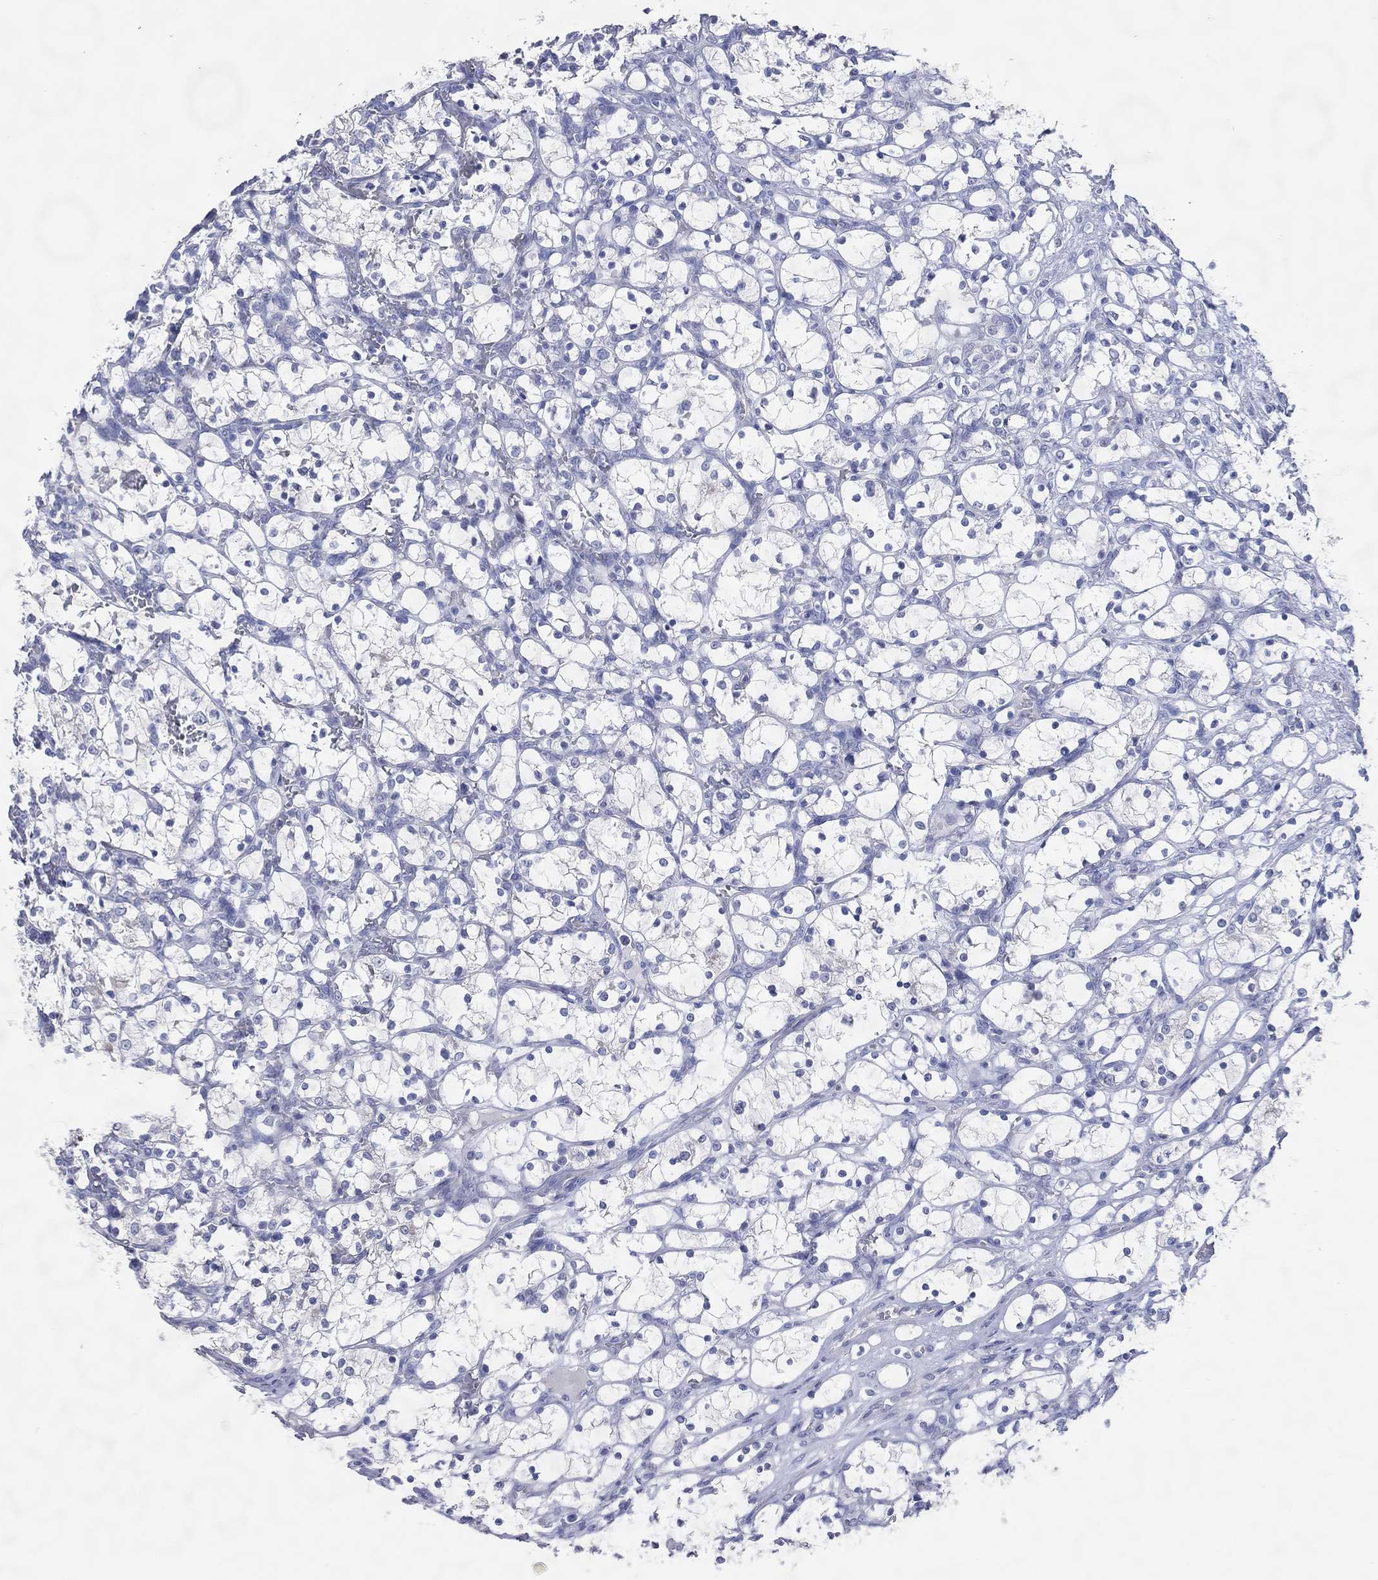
{"staining": {"intensity": "negative", "quantity": "none", "location": "none"}, "tissue": "renal cancer", "cell_type": "Tumor cells", "image_type": "cancer", "snomed": [{"axis": "morphology", "description": "Adenocarcinoma, NOS"}, {"axis": "topography", "description": "Kidney"}], "caption": "This micrograph is of adenocarcinoma (renal) stained with immunohistochemistry to label a protein in brown with the nuclei are counter-stained blue. There is no positivity in tumor cells.", "gene": "DNAH6", "patient": {"sex": "female", "age": 69}}